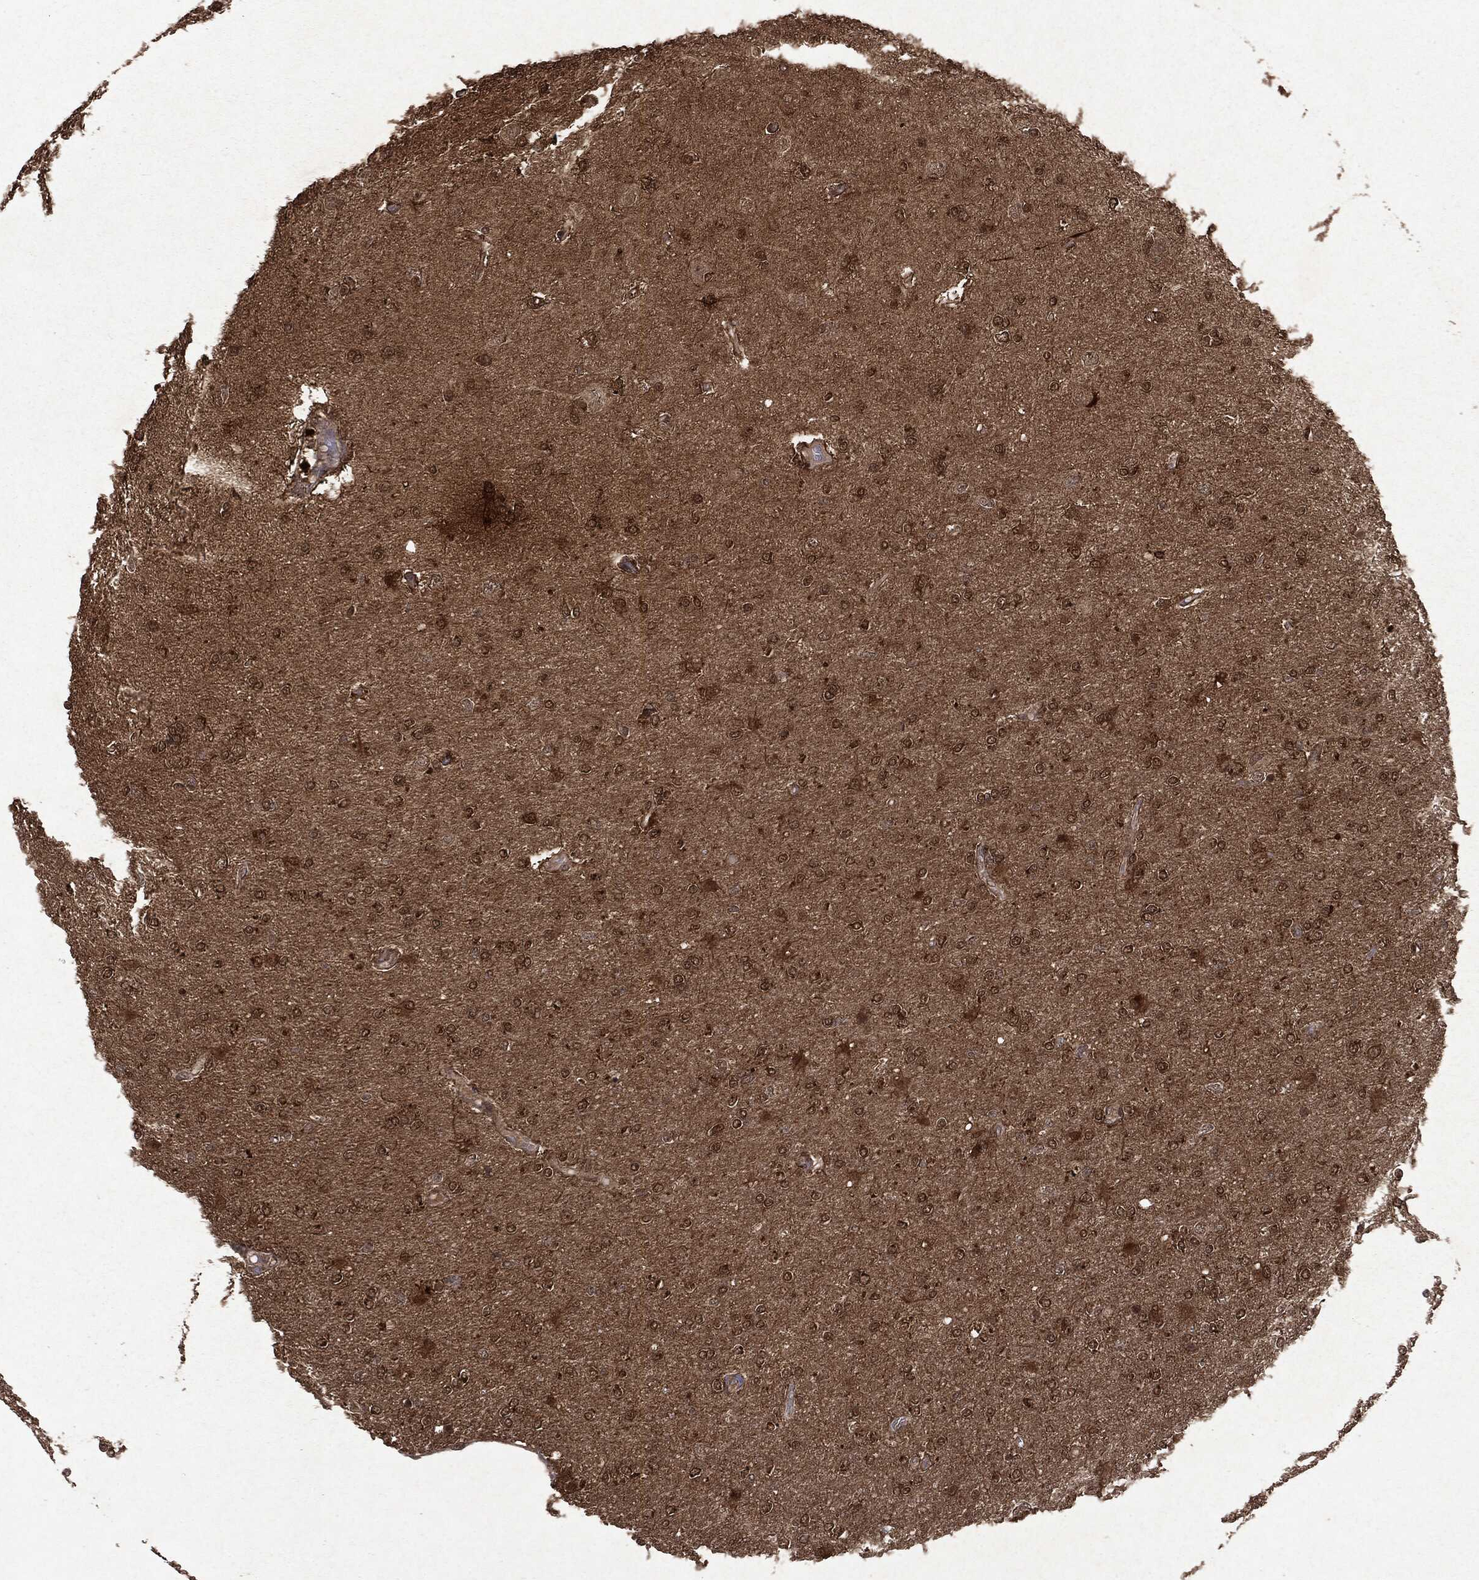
{"staining": {"intensity": "moderate", "quantity": ">75%", "location": "cytoplasmic/membranous,nuclear"}, "tissue": "glioma", "cell_type": "Tumor cells", "image_type": "cancer", "snomed": [{"axis": "morphology", "description": "Glioma, malignant, High grade"}, {"axis": "topography", "description": "Cerebral cortex"}], "caption": "Tumor cells reveal medium levels of moderate cytoplasmic/membranous and nuclear staining in approximately >75% of cells in human glioma.", "gene": "PEBP1", "patient": {"sex": "male", "age": 70}}